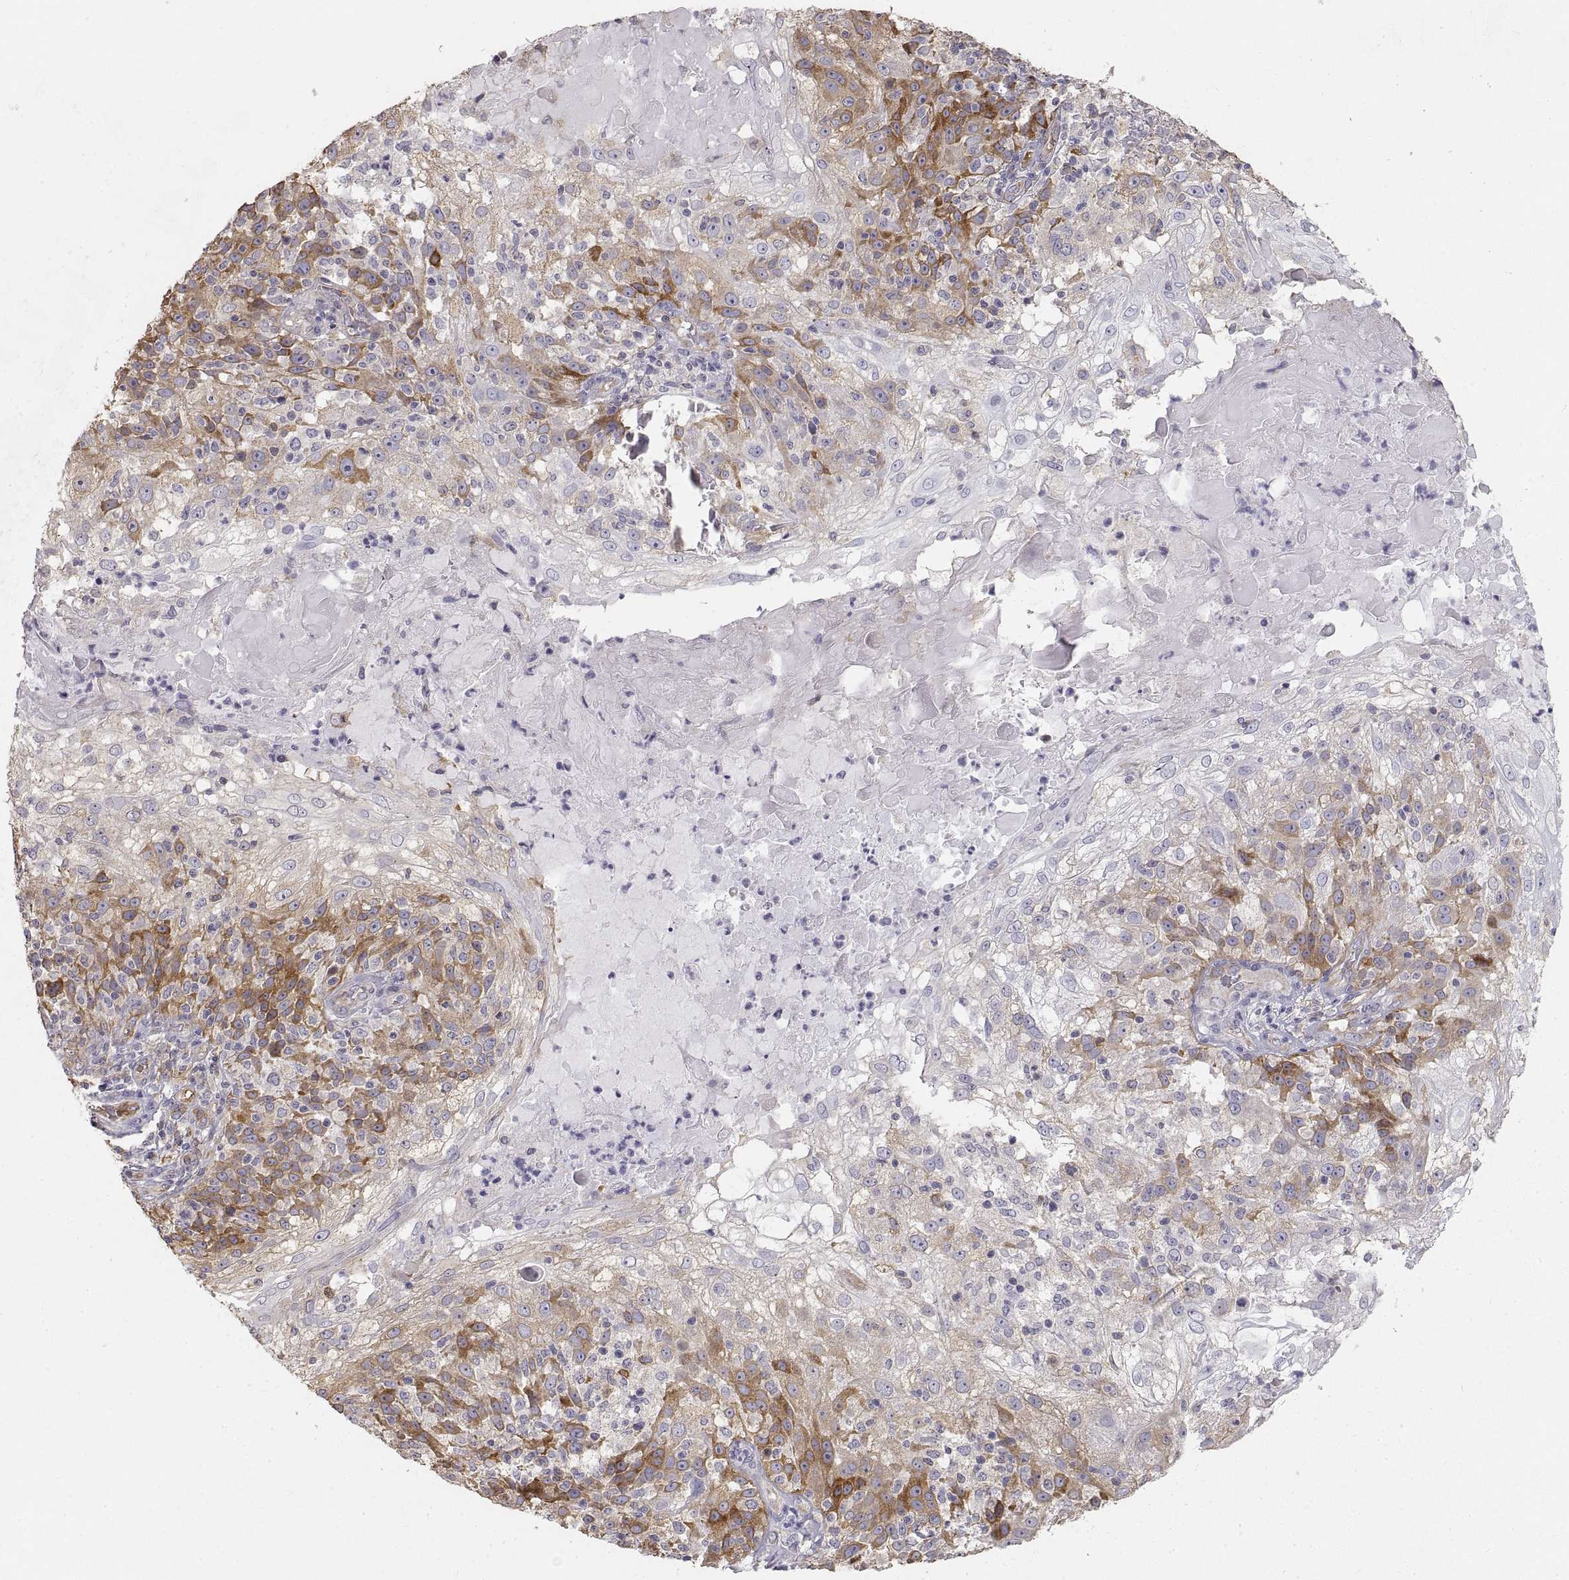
{"staining": {"intensity": "strong", "quantity": "<25%", "location": "cytoplasmic/membranous"}, "tissue": "skin cancer", "cell_type": "Tumor cells", "image_type": "cancer", "snomed": [{"axis": "morphology", "description": "Normal tissue, NOS"}, {"axis": "morphology", "description": "Squamous cell carcinoma, NOS"}, {"axis": "topography", "description": "Skin"}], "caption": "Immunohistochemical staining of skin cancer displays medium levels of strong cytoplasmic/membranous staining in about <25% of tumor cells. The staining was performed using DAB to visualize the protein expression in brown, while the nuclei were stained in blue with hematoxylin (Magnification: 20x).", "gene": "HSP90AB1", "patient": {"sex": "female", "age": 83}}